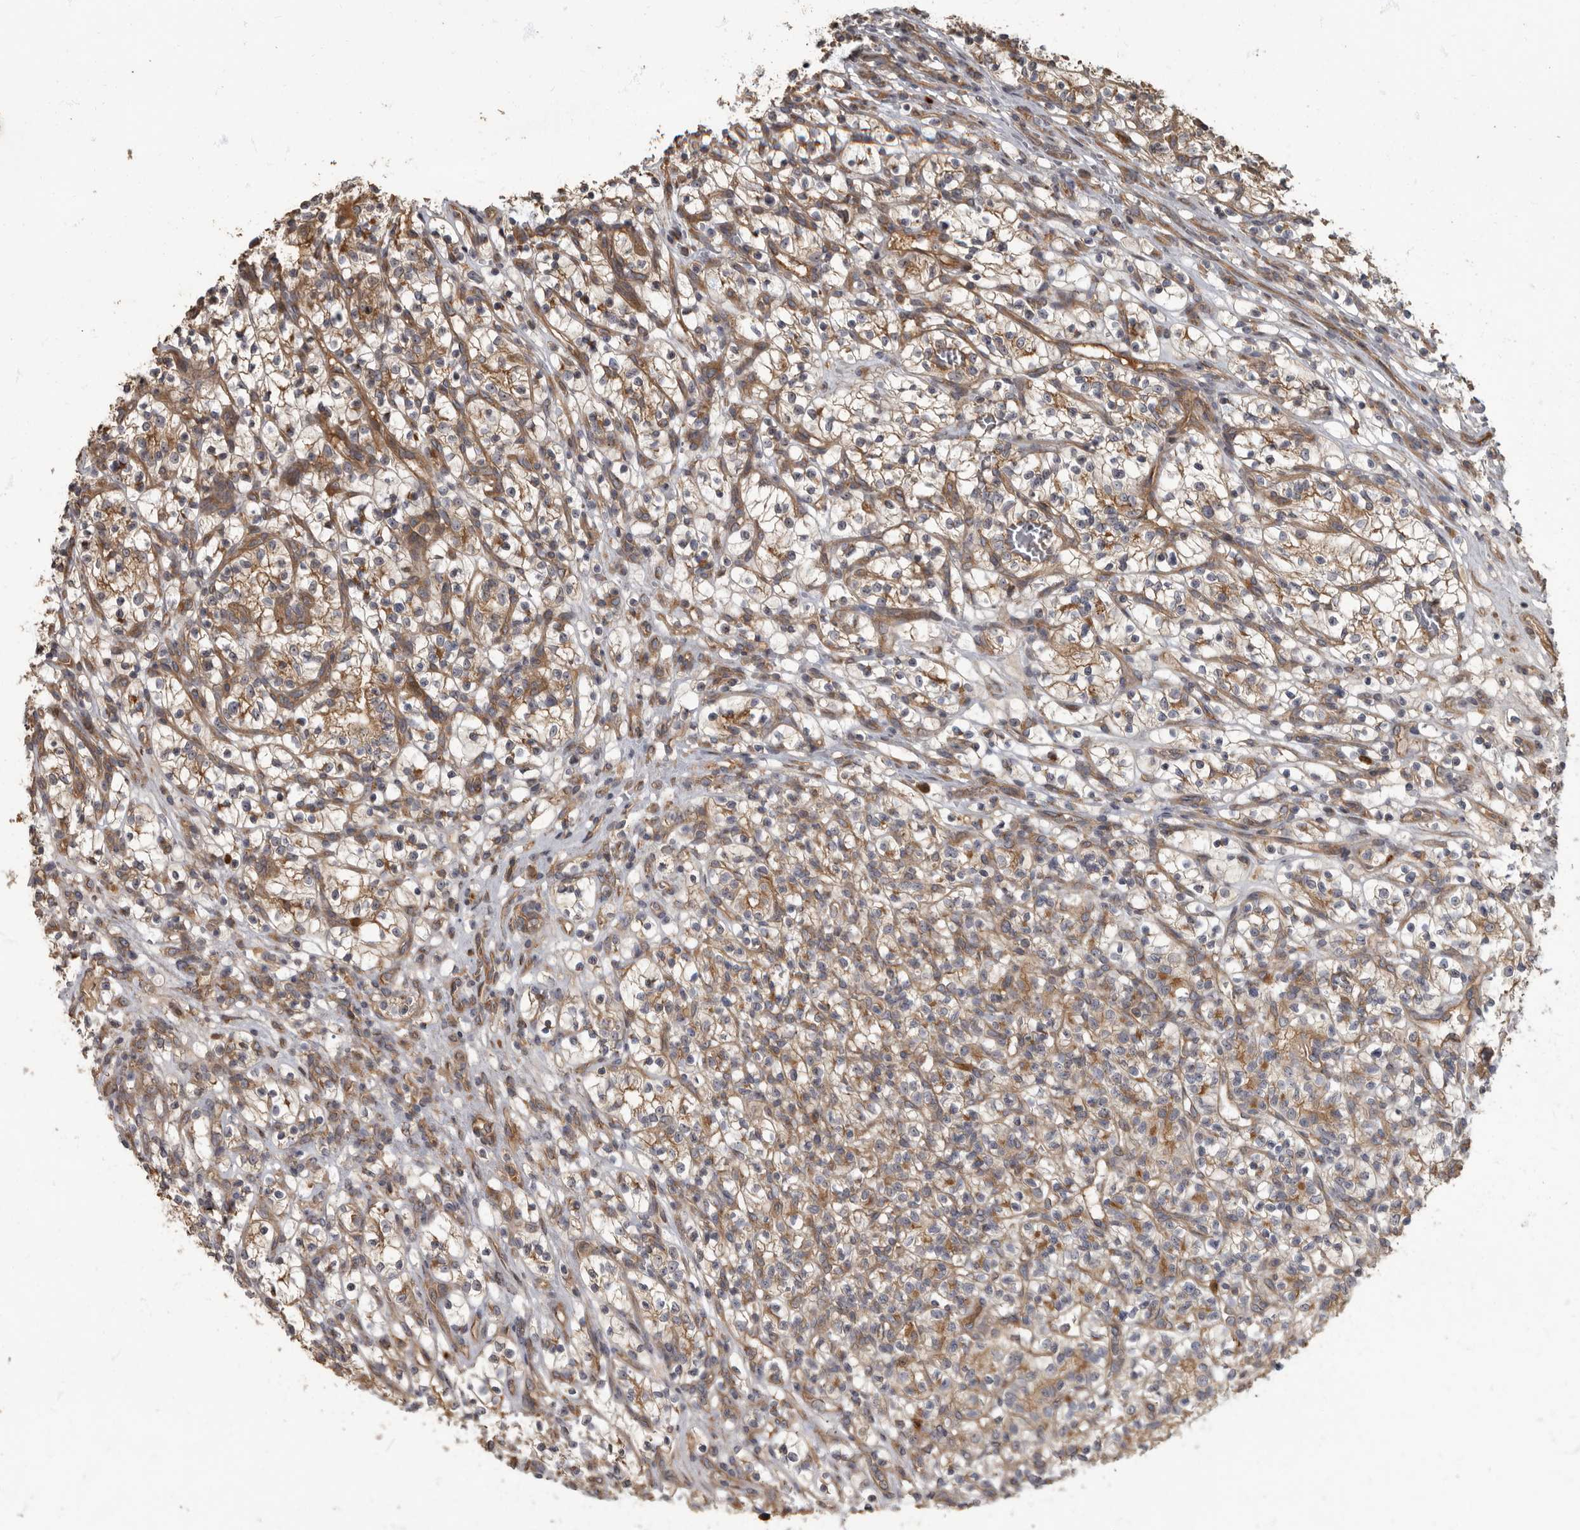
{"staining": {"intensity": "moderate", "quantity": "25%-75%", "location": "cytoplasmic/membranous"}, "tissue": "renal cancer", "cell_type": "Tumor cells", "image_type": "cancer", "snomed": [{"axis": "morphology", "description": "Adenocarcinoma, NOS"}, {"axis": "topography", "description": "Kidney"}], "caption": "DAB immunohistochemical staining of renal cancer (adenocarcinoma) demonstrates moderate cytoplasmic/membranous protein staining in about 25%-75% of tumor cells.", "gene": "DAAM1", "patient": {"sex": "female", "age": 57}}